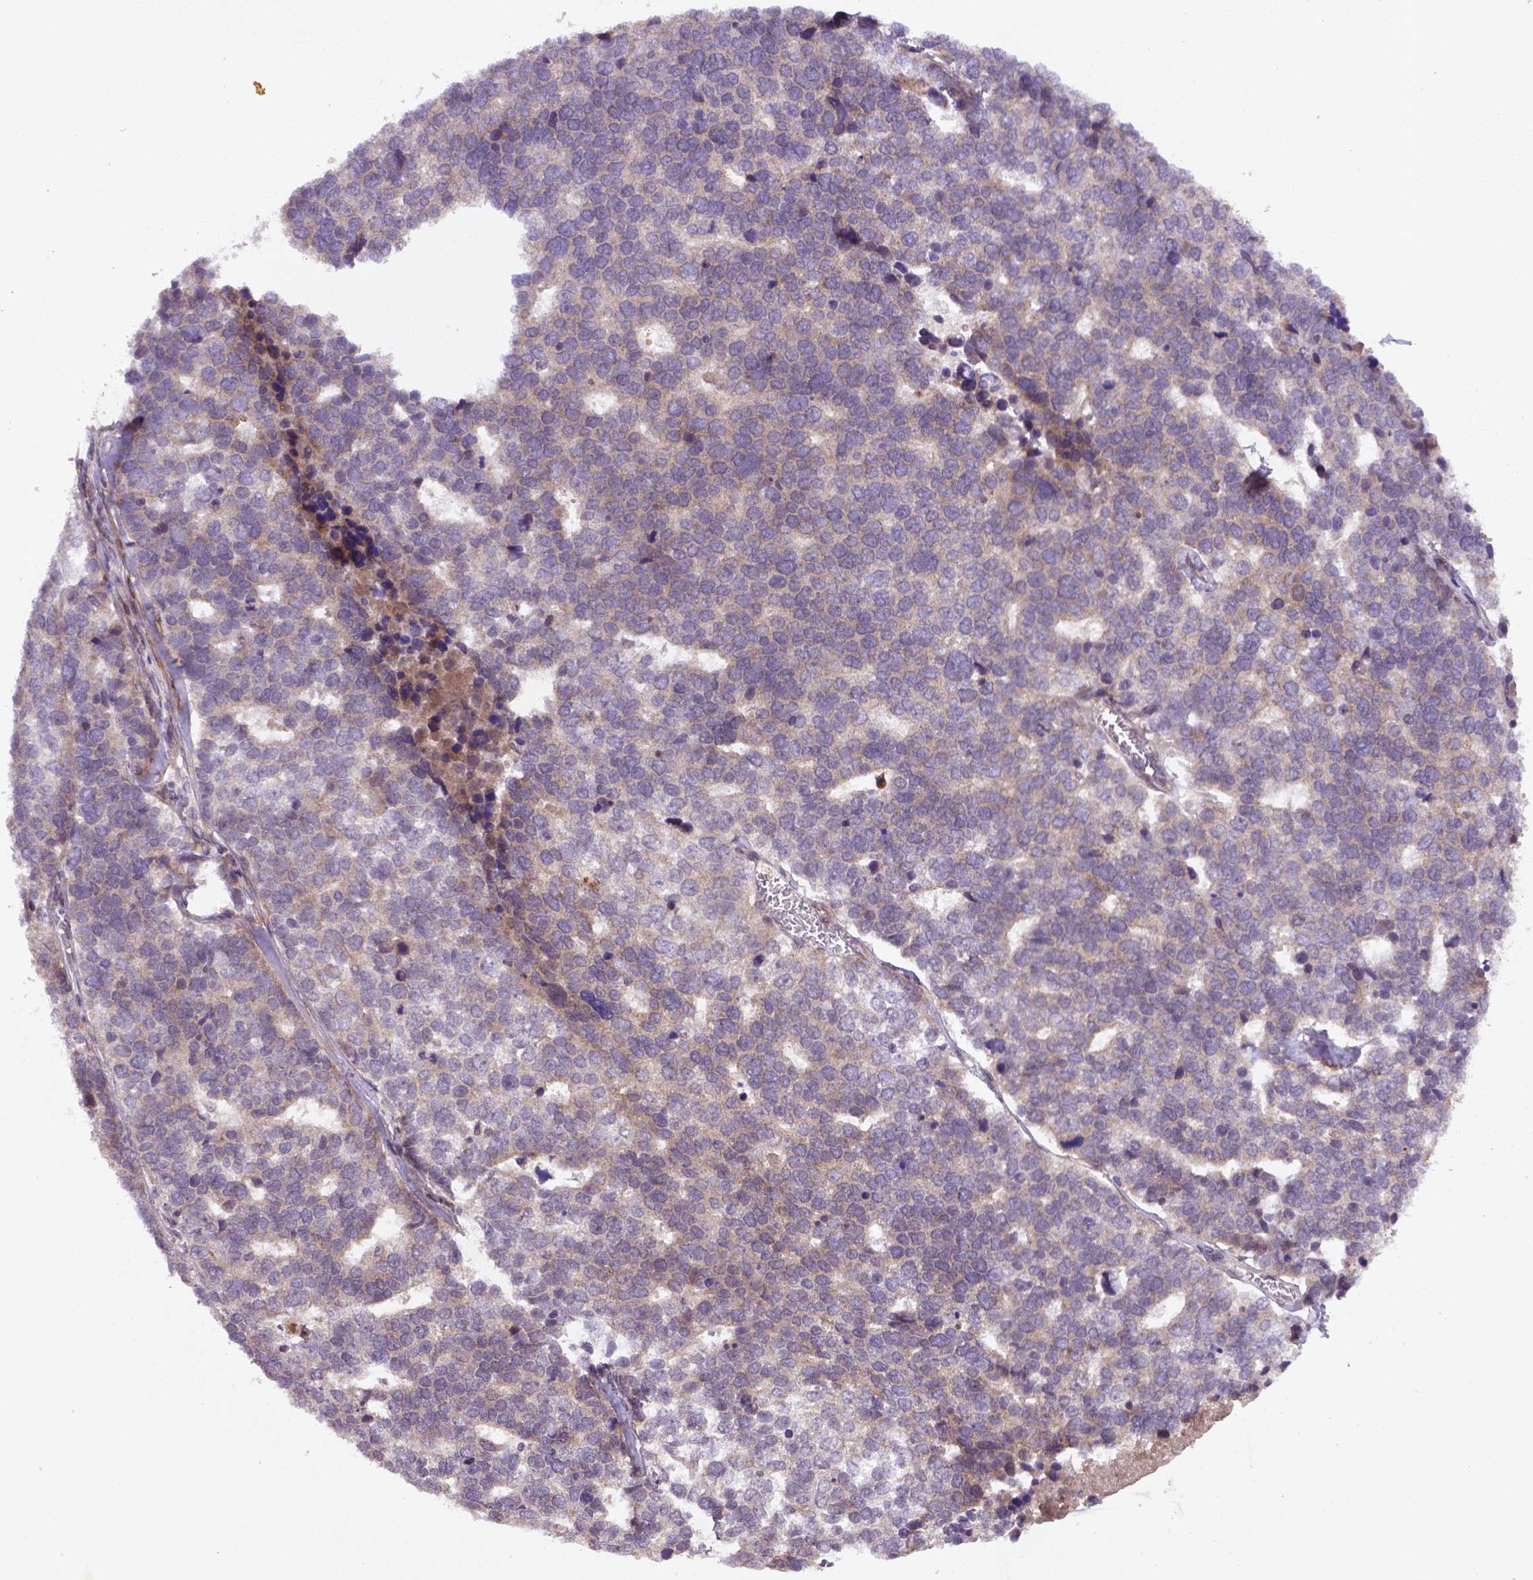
{"staining": {"intensity": "negative", "quantity": "none", "location": "none"}, "tissue": "stomach cancer", "cell_type": "Tumor cells", "image_type": "cancer", "snomed": [{"axis": "morphology", "description": "Adenocarcinoma, NOS"}, {"axis": "topography", "description": "Stomach"}], "caption": "IHC photomicrograph of human adenocarcinoma (stomach) stained for a protein (brown), which reveals no staining in tumor cells.", "gene": "NIPAL2", "patient": {"sex": "male", "age": 69}}